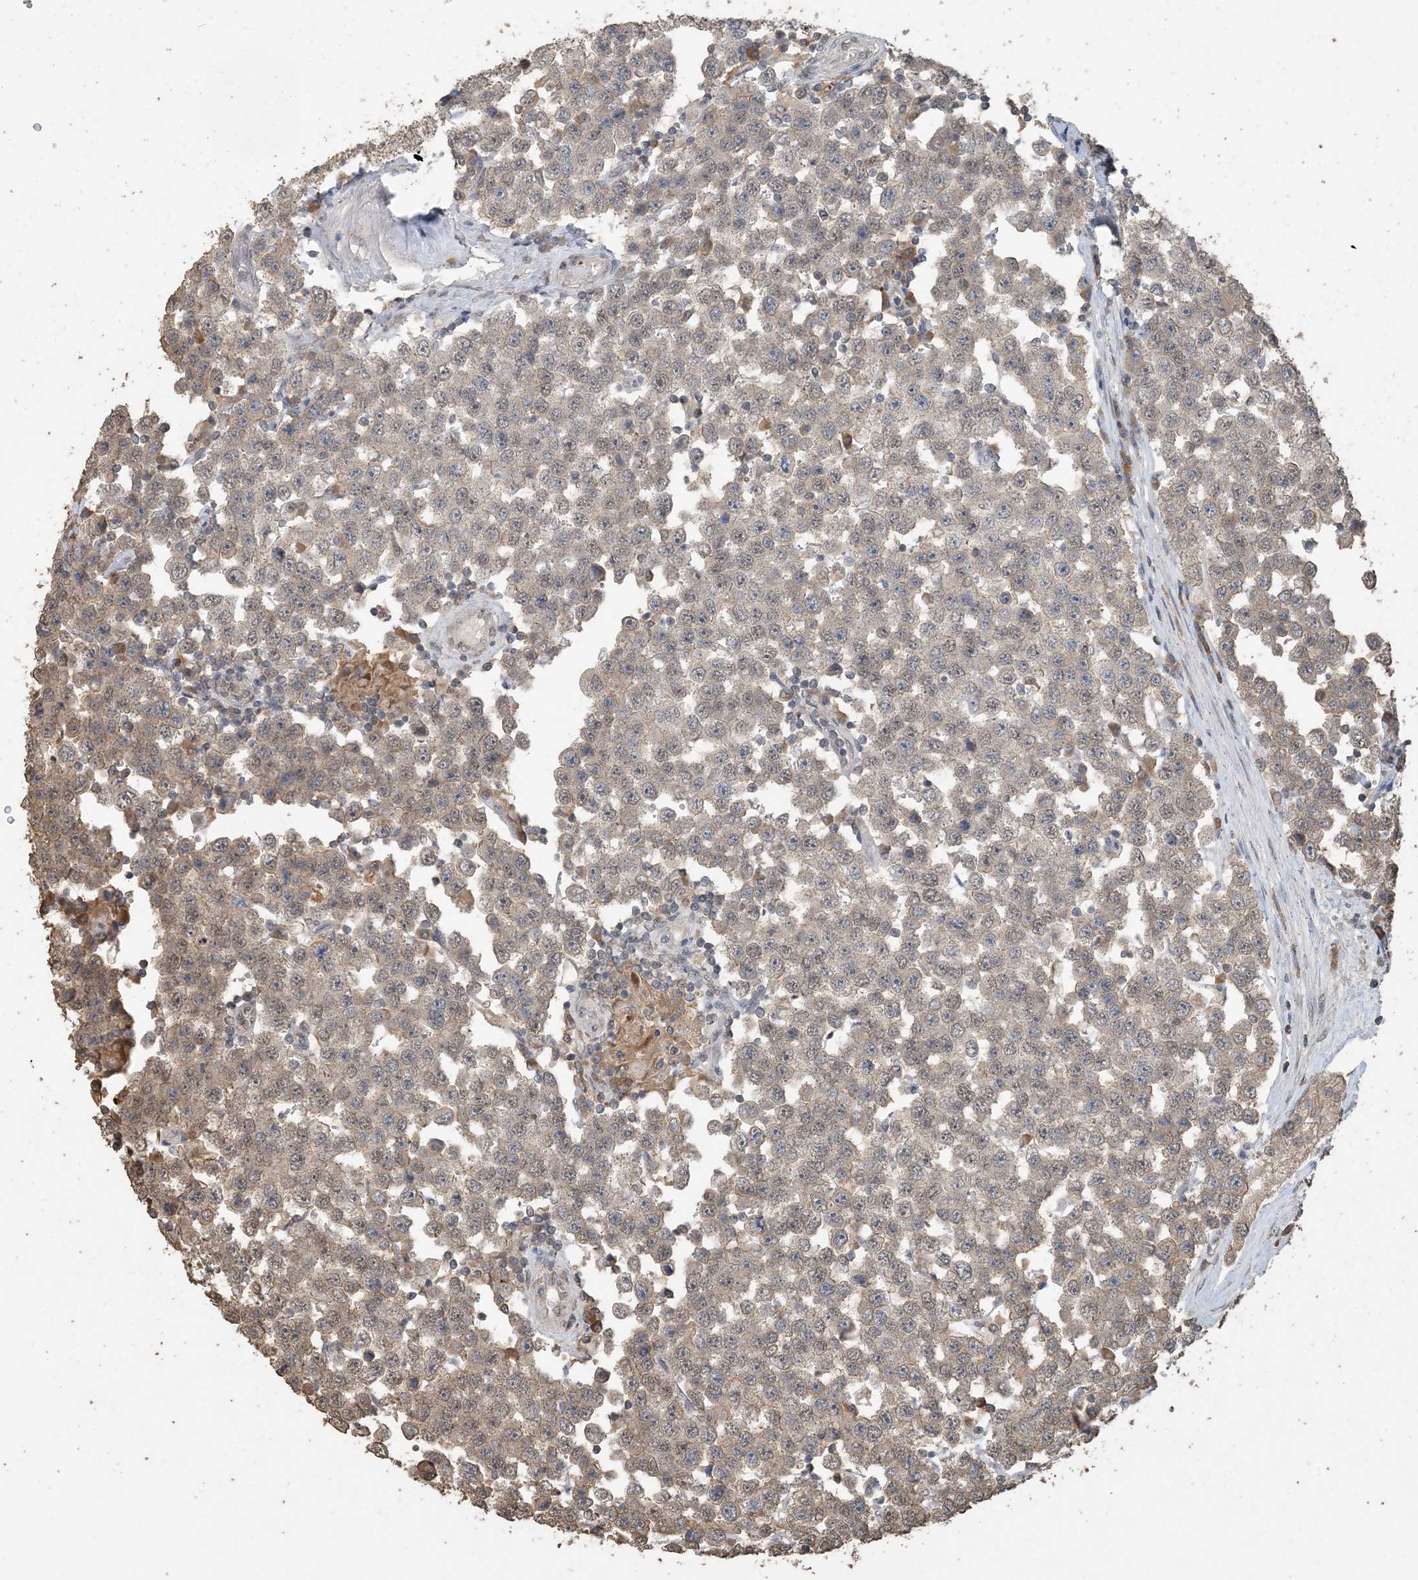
{"staining": {"intensity": "weak", "quantity": "<25%", "location": "cytoplasmic/membranous,nuclear"}, "tissue": "testis cancer", "cell_type": "Tumor cells", "image_type": "cancer", "snomed": [{"axis": "morphology", "description": "Seminoma, NOS"}, {"axis": "topography", "description": "Testis"}], "caption": "Testis cancer (seminoma) stained for a protein using immunohistochemistry (IHC) demonstrates no expression tumor cells.", "gene": "ZC3H12A", "patient": {"sex": "male", "age": 28}}